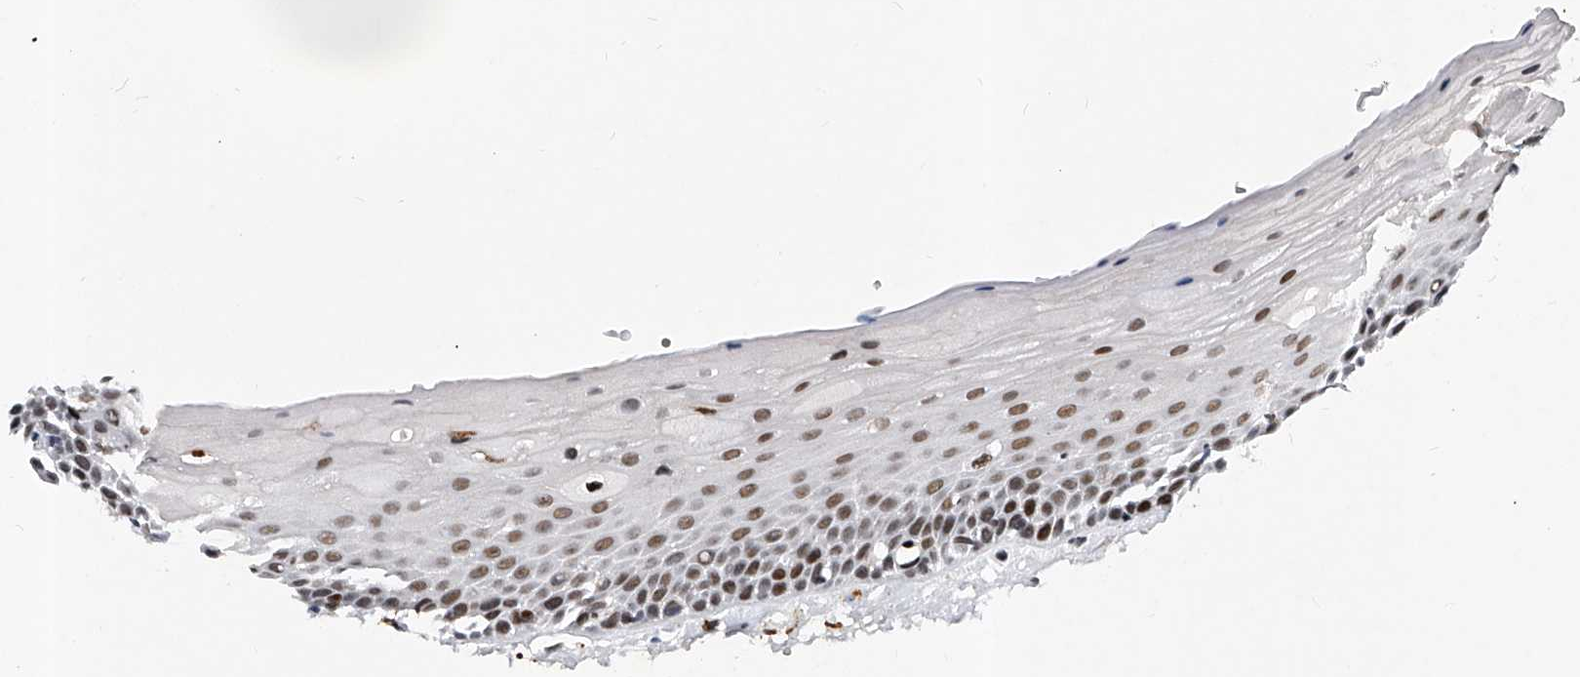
{"staining": {"intensity": "moderate", "quantity": "25%-75%", "location": "nuclear"}, "tissue": "oral mucosa", "cell_type": "Squamous epithelial cells", "image_type": "normal", "snomed": [{"axis": "morphology", "description": "Normal tissue, NOS"}, {"axis": "topography", "description": "Oral tissue"}], "caption": "Brown immunohistochemical staining in normal human oral mucosa shows moderate nuclear staining in about 25%-75% of squamous epithelial cells. (DAB IHC with brightfield microscopy, high magnification).", "gene": "TESK2", "patient": {"sex": "female", "age": 76}}